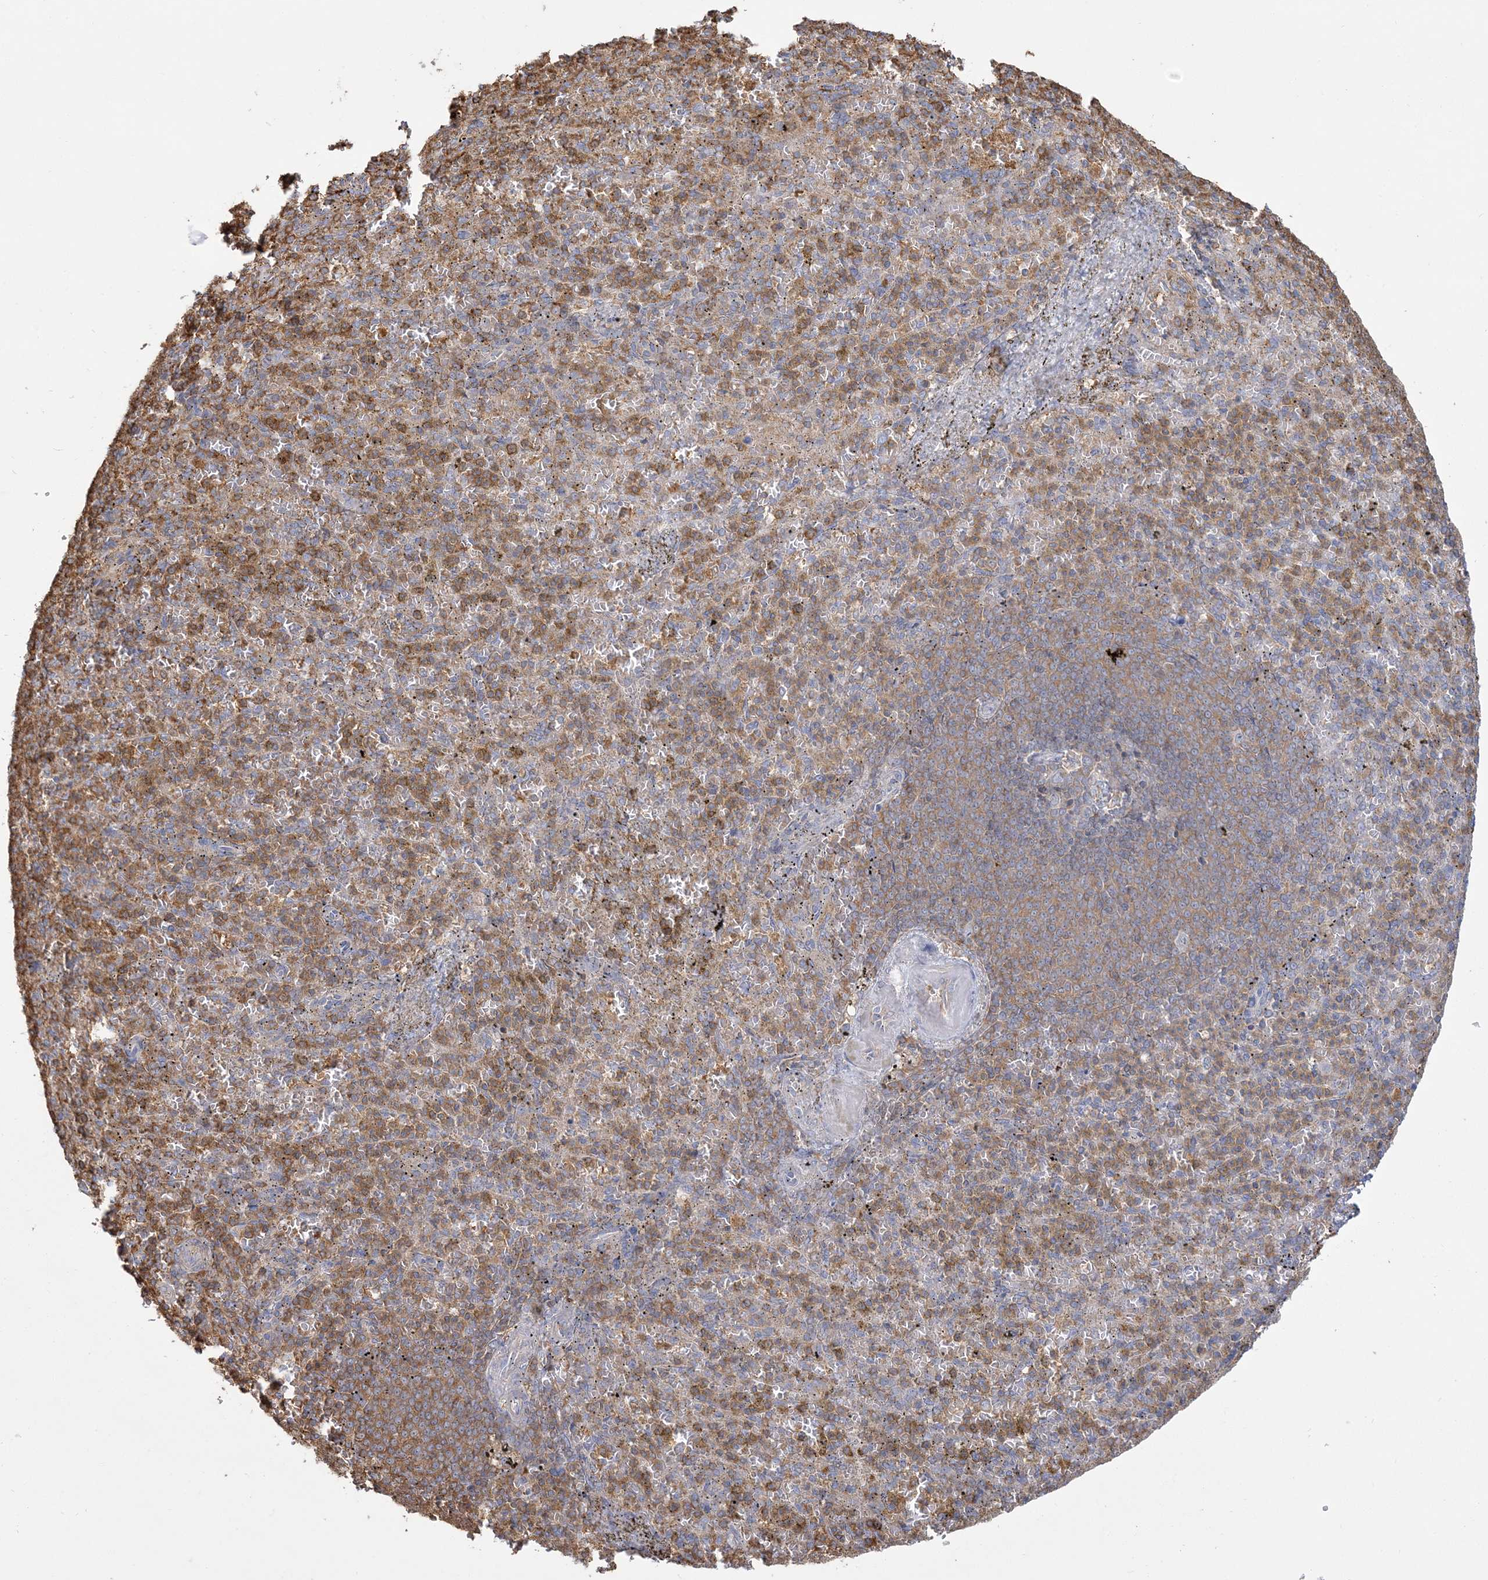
{"staining": {"intensity": "moderate", "quantity": "25%-75%", "location": "cytoplasmic/membranous"}, "tissue": "spleen", "cell_type": "Cells in red pulp", "image_type": "normal", "snomed": [{"axis": "morphology", "description": "Normal tissue, NOS"}, {"axis": "topography", "description": "Spleen"}], "caption": "Protein analysis of normal spleen demonstrates moderate cytoplasmic/membranous expression in about 25%-75% of cells in red pulp. Using DAB (brown) and hematoxylin (blue) stains, captured at high magnification using brightfield microscopy.", "gene": "ANKS1A", "patient": {"sex": "female", "age": 74}}